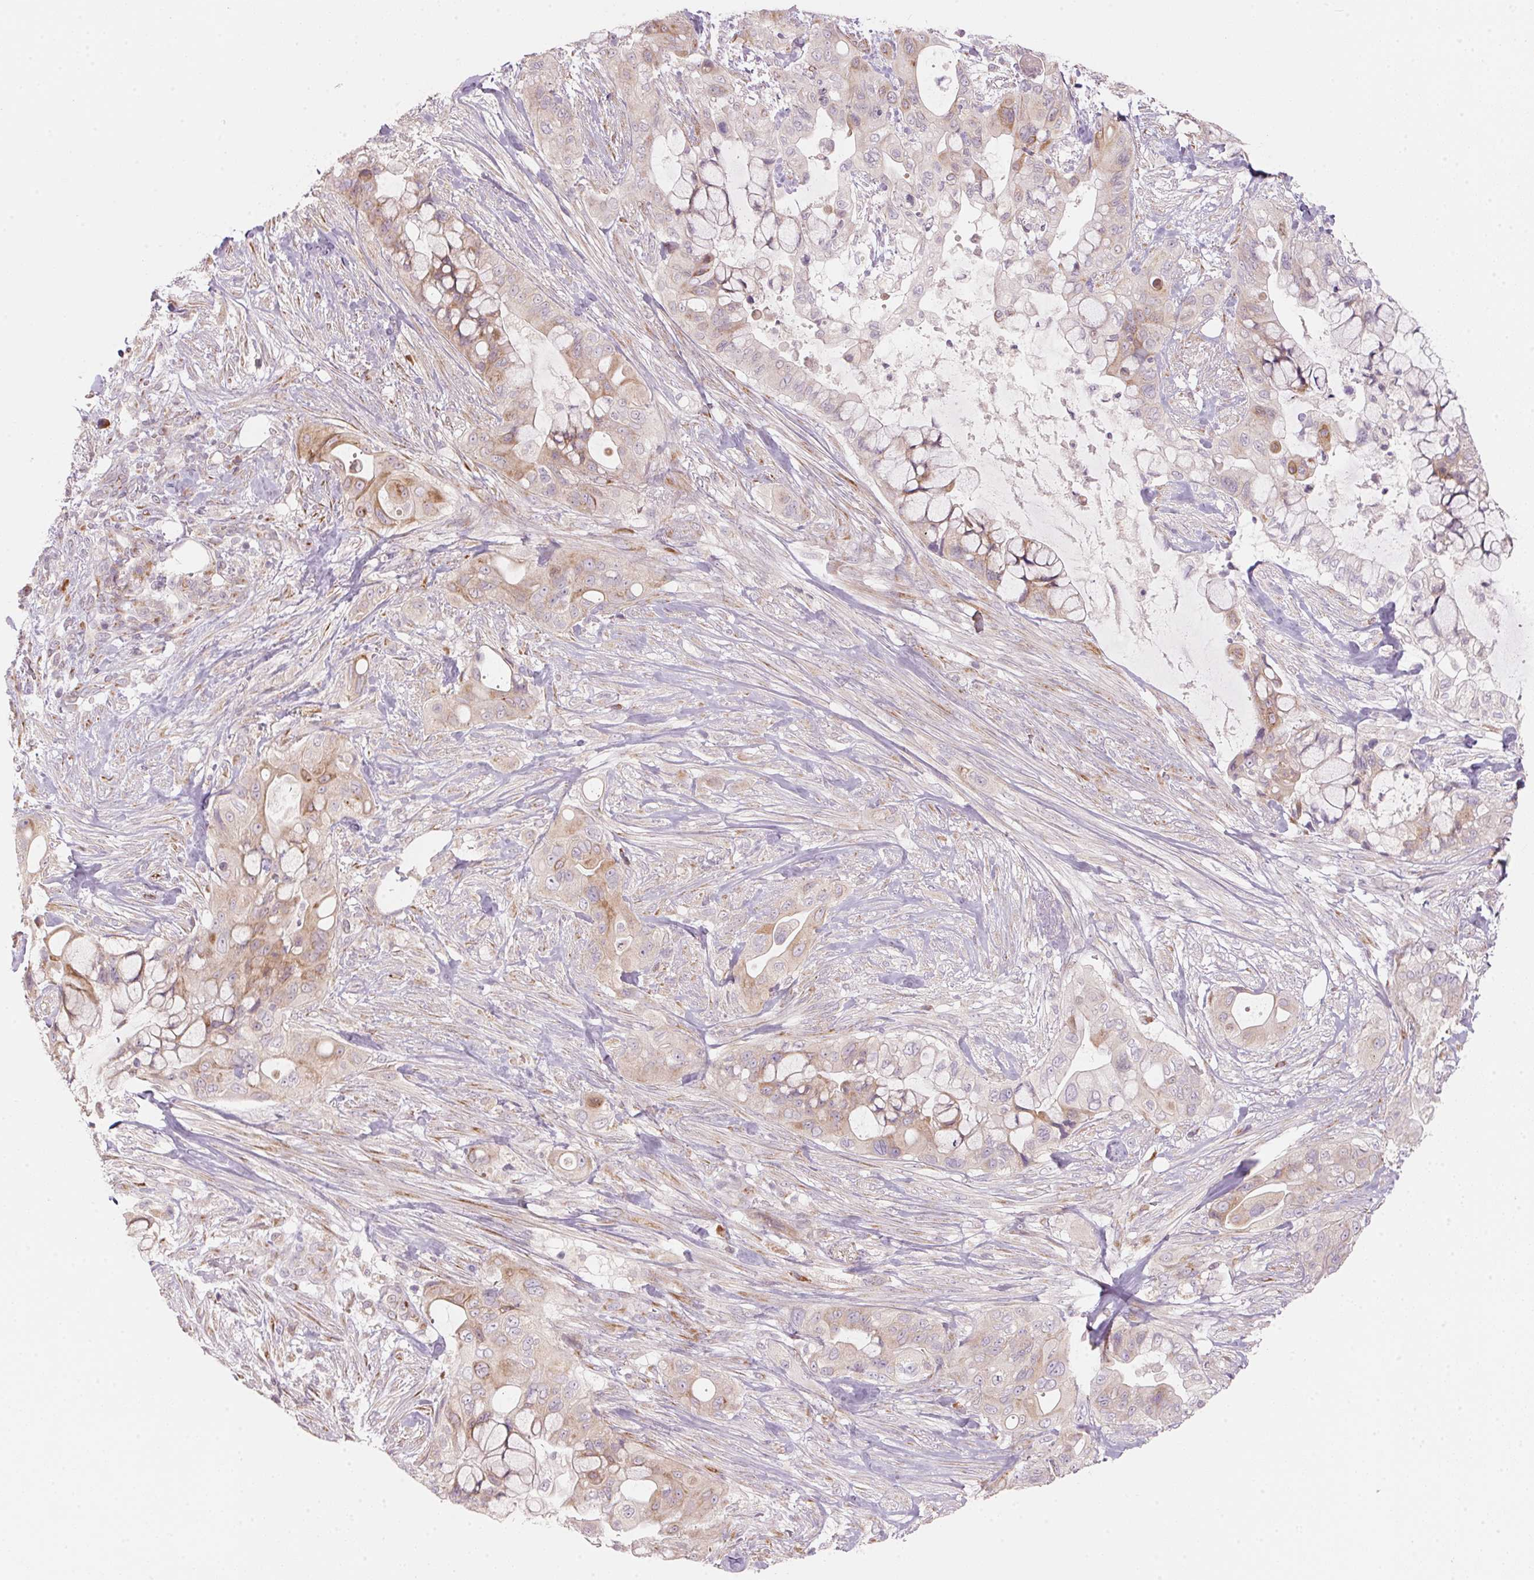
{"staining": {"intensity": "weak", "quantity": "25%-75%", "location": "cytoplasmic/membranous"}, "tissue": "pancreatic cancer", "cell_type": "Tumor cells", "image_type": "cancer", "snomed": [{"axis": "morphology", "description": "Adenocarcinoma, NOS"}, {"axis": "topography", "description": "Pancreas"}], "caption": "The immunohistochemical stain labels weak cytoplasmic/membranous positivity in tumor cells of pancreatic adenocarcinoma tissue. (Brightfield microscopy of DAB IHC at high magnification).", "gene": "BLOC1S2", "patient": {"sex": "male", "age": 71}}